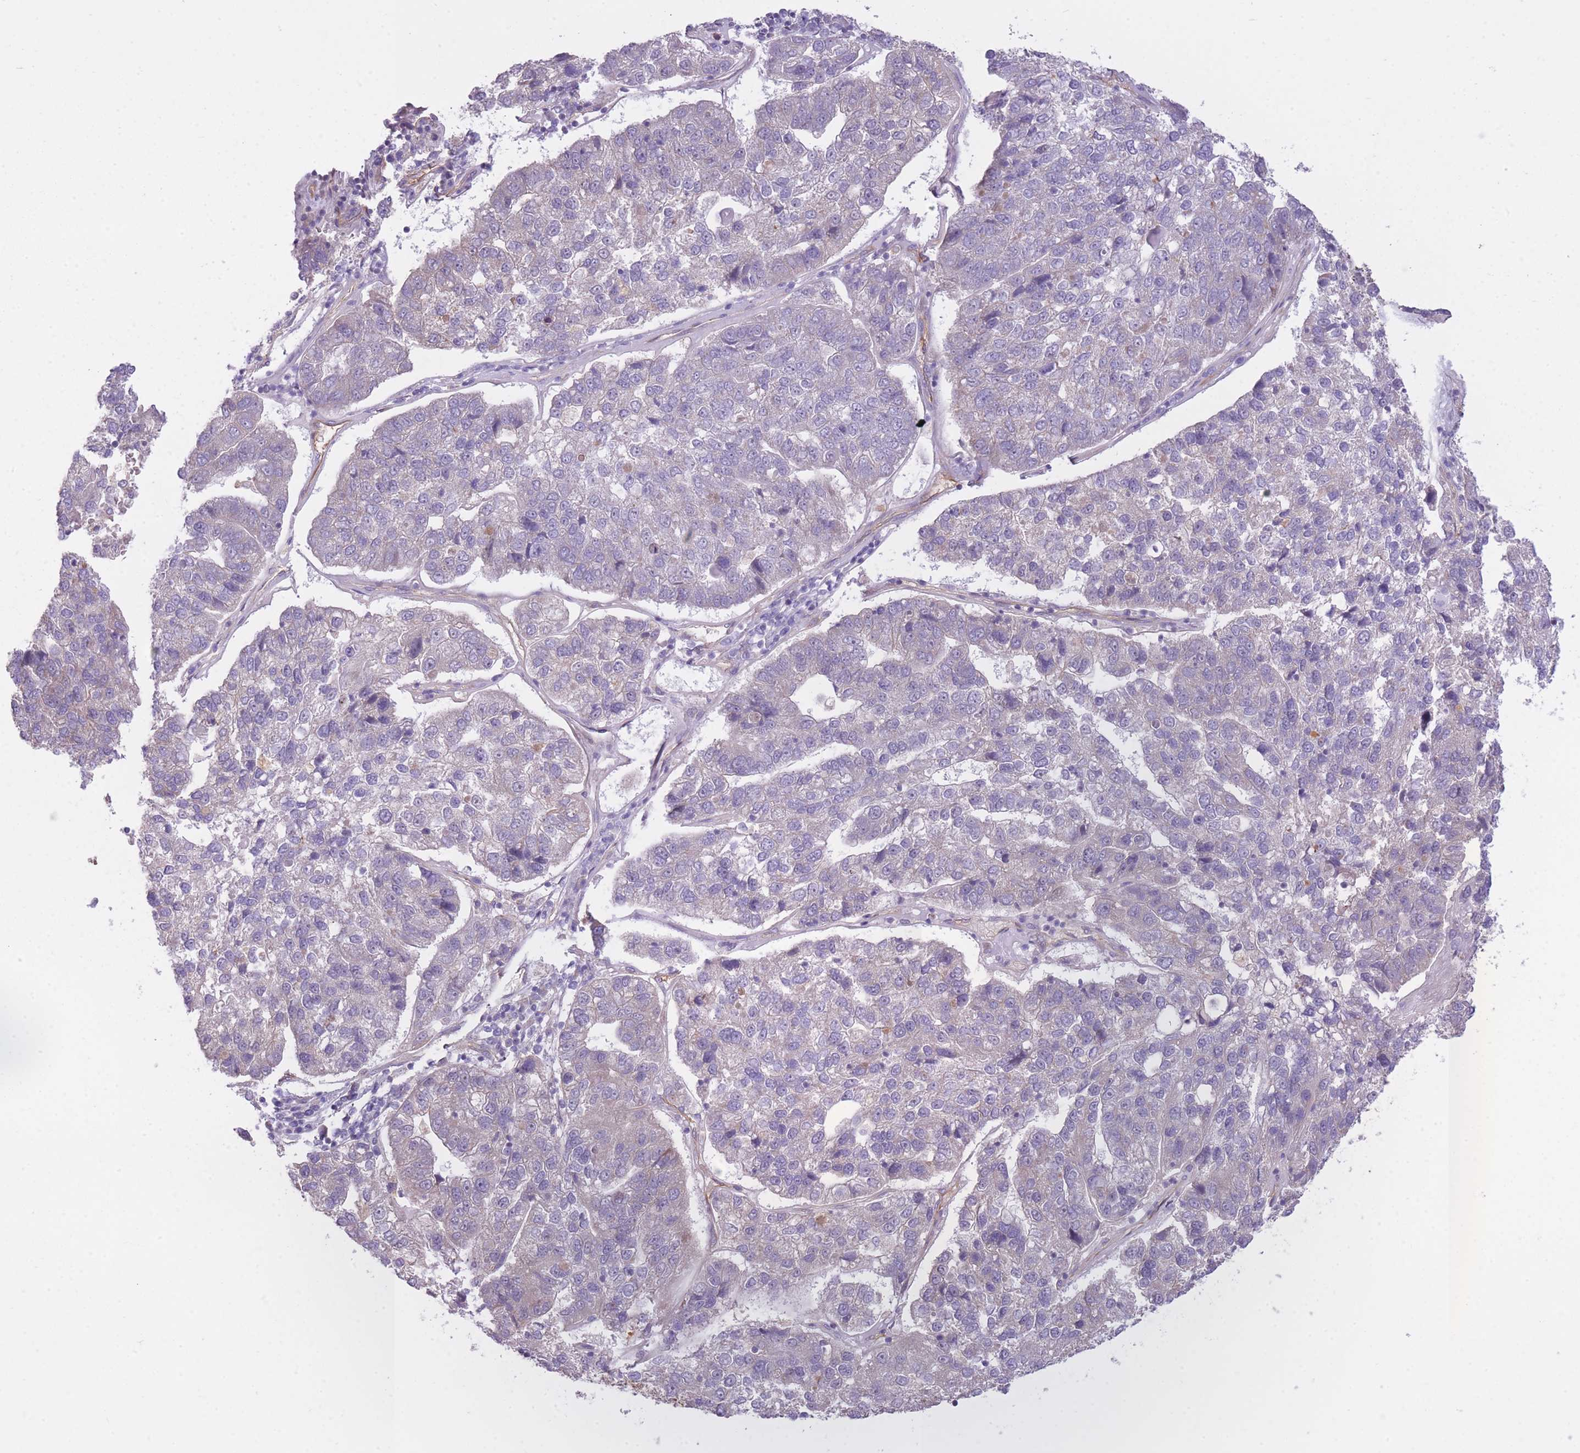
{"staining": {"intensity": "negative", "quantity": "none", "location": "none"}, "tissue": "pancreatic cancer", "cell_type": "Tumor cells", "image_type": "cancer", "snomed": [{"axis": "morphology", "description": "Adenocarcinoma, NOS"}, {"axis": "topography", "description": "Pancreas"}], "caption": "Pancreatic adenocarcinoma was stained to show a protein in brown. There is no significant positivity in tumor cells.", "gene": "REV1", "patient": {"sex": "female", "age": 61}}